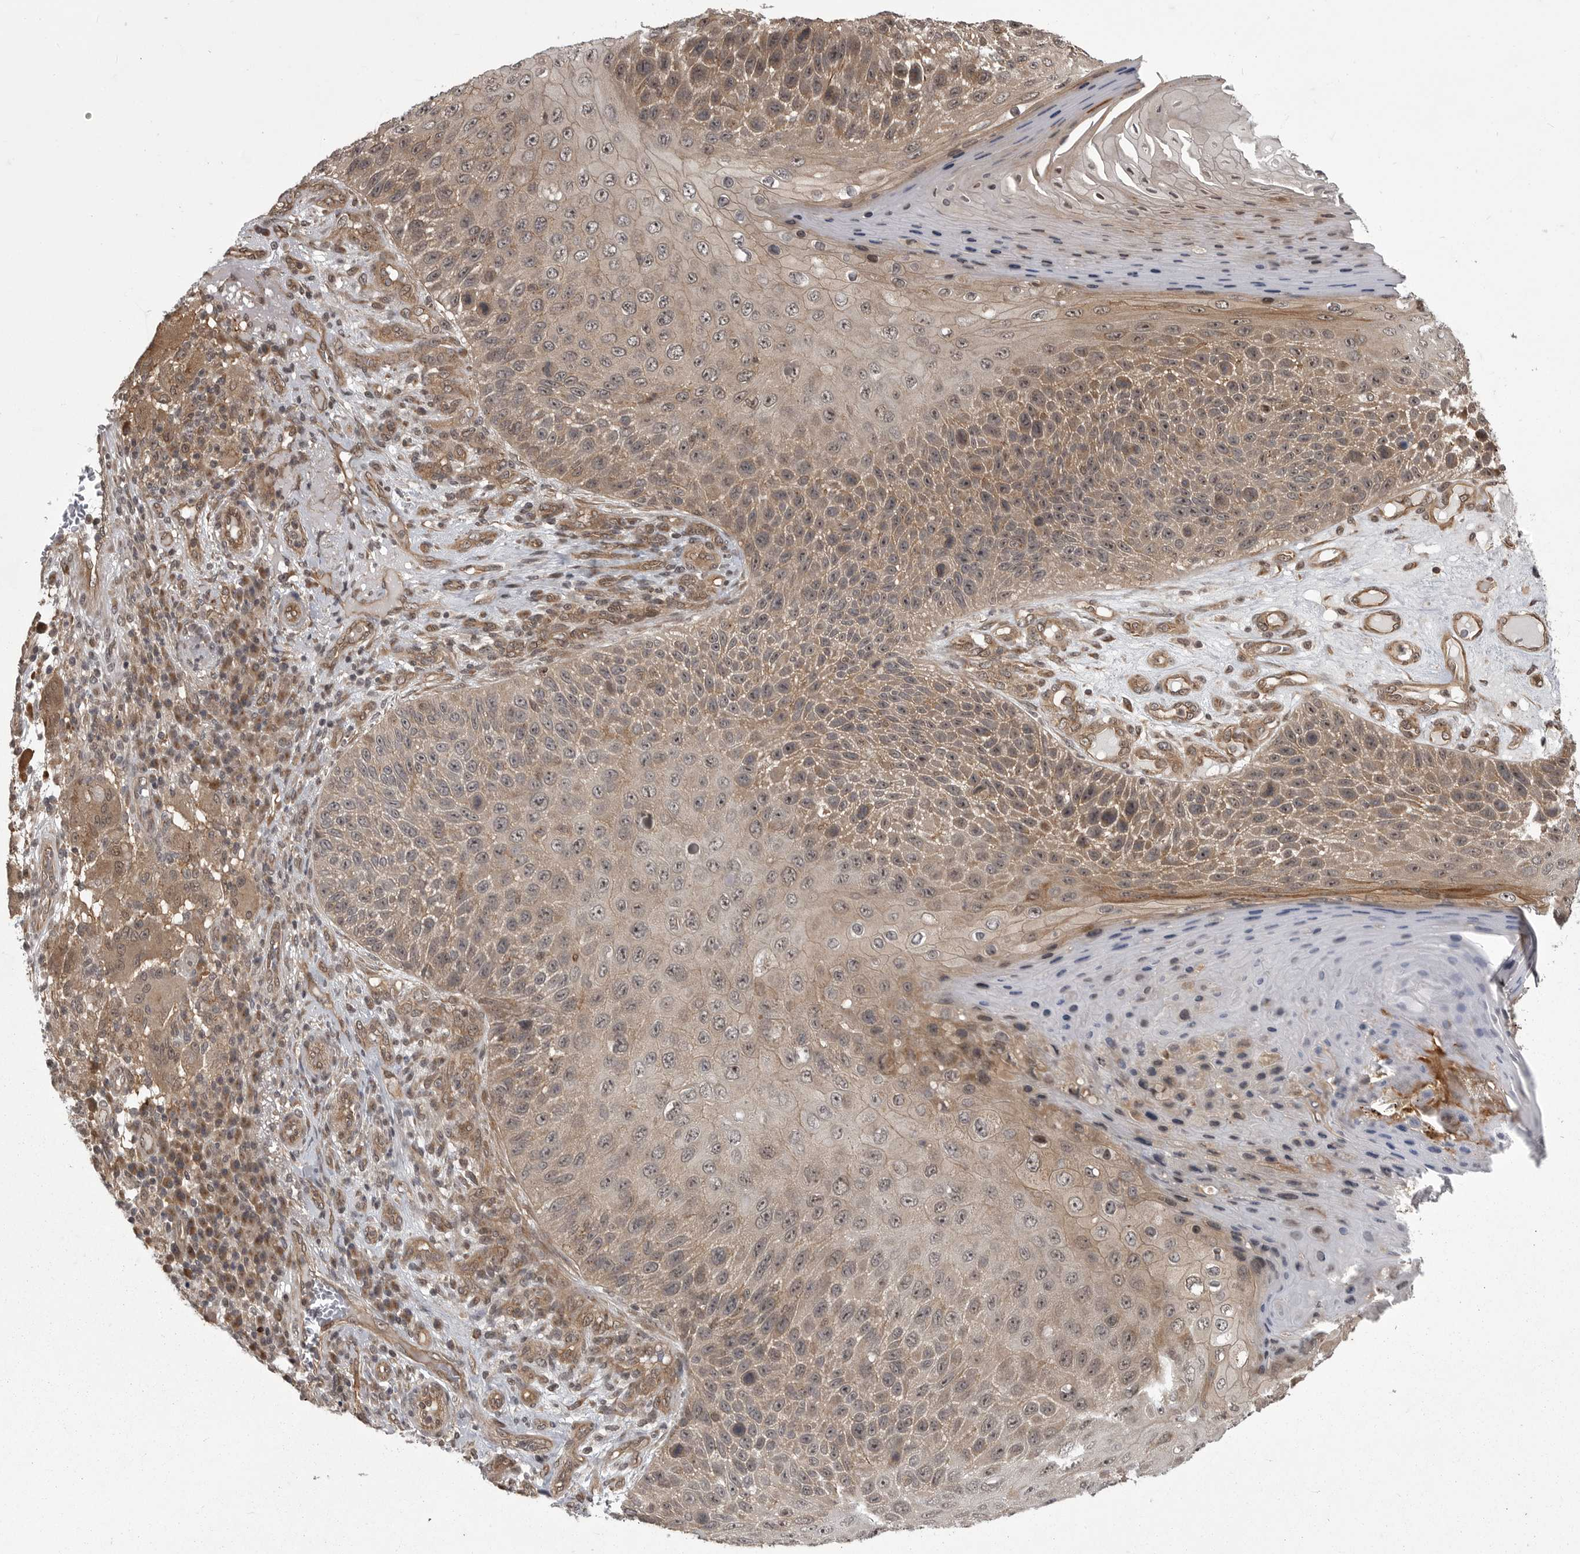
{"staining": {"intensity": "moderate", "quantity": ">75%", "location": "cytoplasmic/membranous,nuclear"}, "tissue": "skin cancer", "cell_type": "Tumor cells", "image_type": "cancer", "snomed": [{"axis": "morphology", "description": "Squamous cell carcinoma, NOS"}, {"axis": "topography", "description": "Skin"}], "caption": "Skin squamous cell carcinoma stained with IHC reveals moderate cytoplasmic/membranous and nuclear expression in approximately >75% of tumor cells. The staining was performed using DAB (3,3'-diaminobenzidine) to visualize the protein expression in brown, while the nuclei were stained in blue with hematoxylin (Magnification: 20x).", "gene": "DNAJC8", "patient": {"sex": "female", "age": 88}}